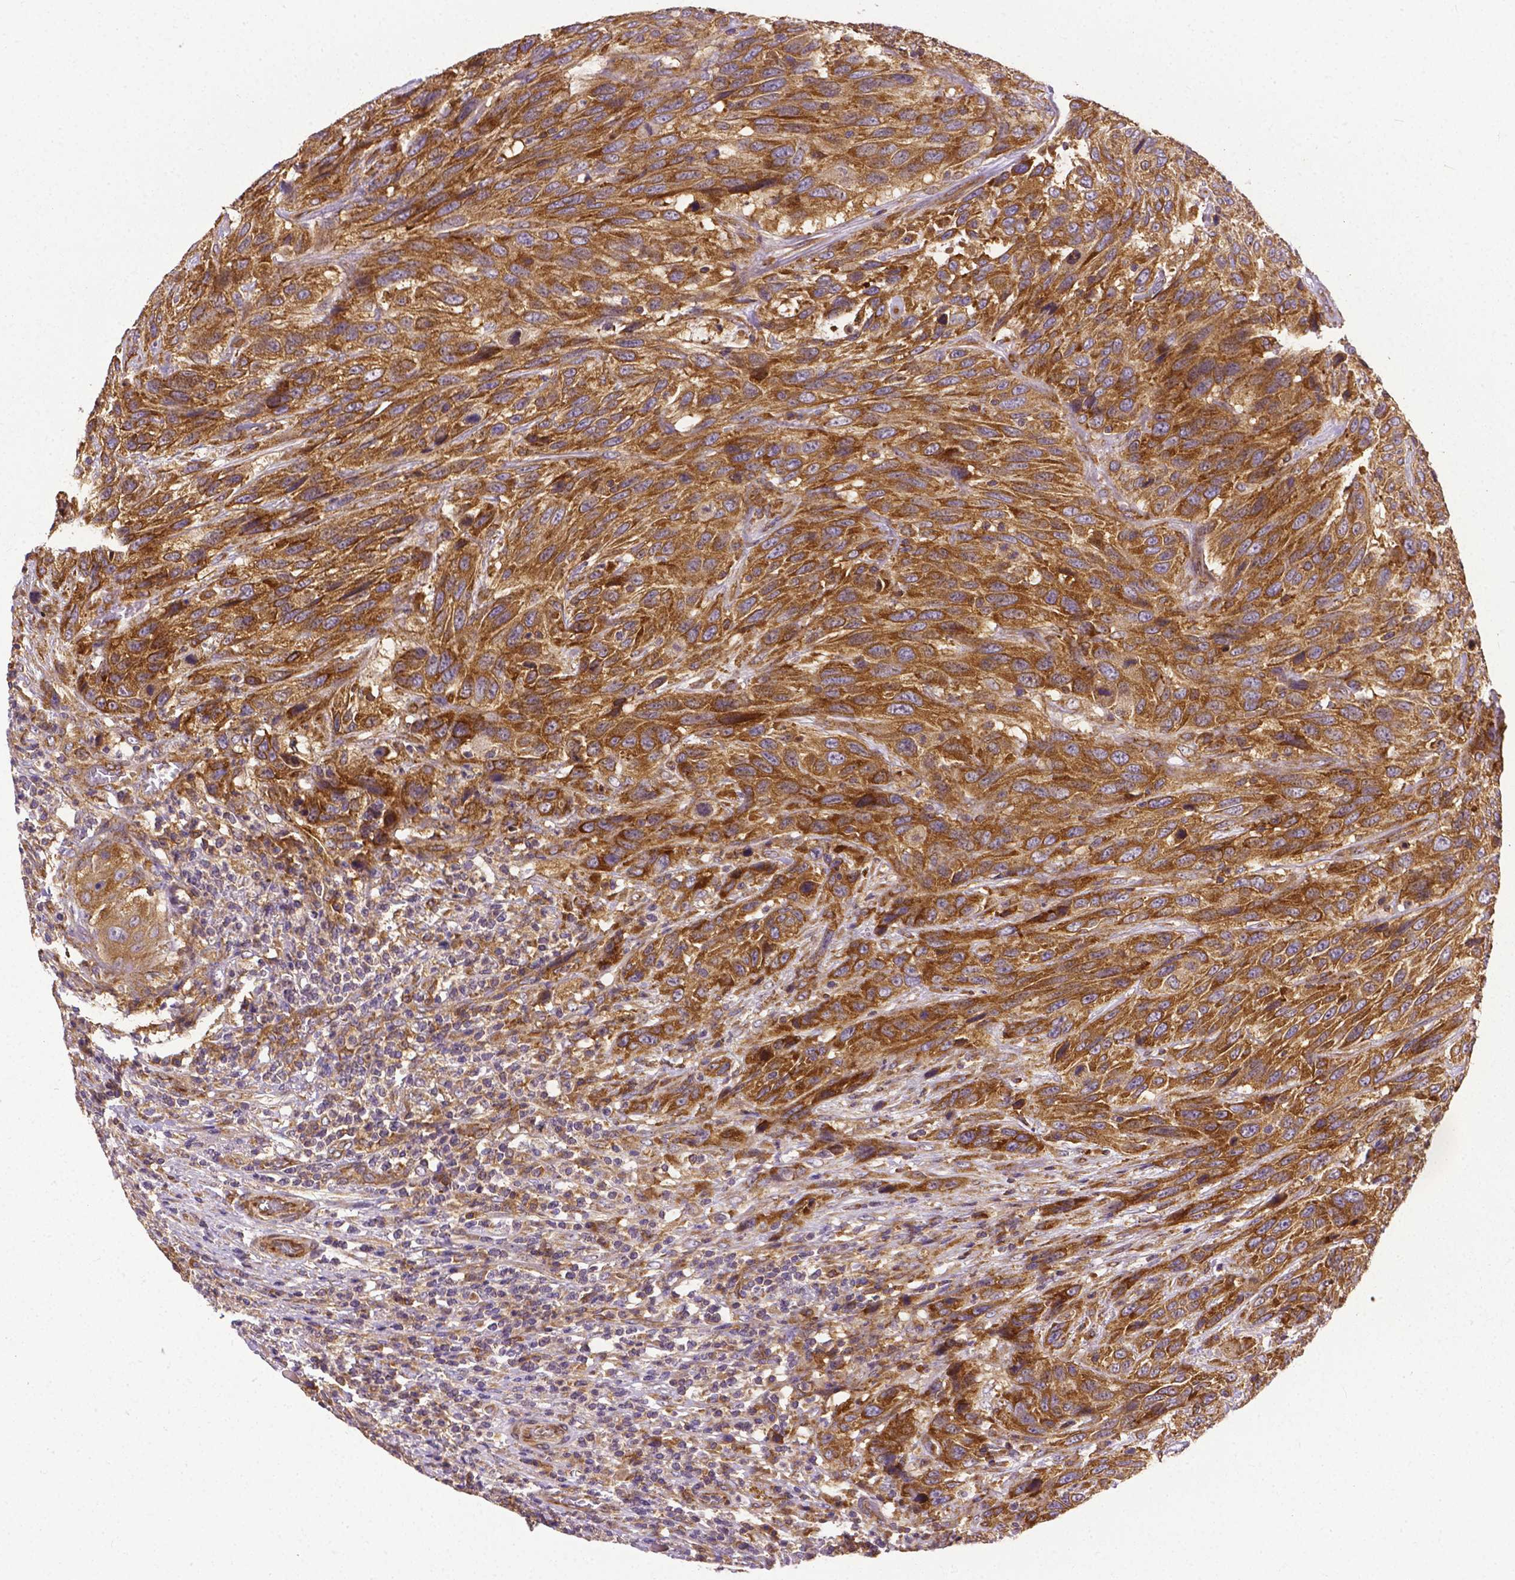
{"staining": {"intensity": "strong", "quantity": ">75%", "location": "cytoplasmic/membranous"}, "tissue": "urothelial cancer", "cell_type": "Tumor cells", "image_type": "cancer", "snomed": [{"axis": "morphology", "description": "Urothelial carcinoma, High grade"}, {"axis": "topography", "description": "Urinary bladder"}], "caption": "An image showing strong cytoplasmic/membranous positivity in about >75% of tumor cells in high-grade urothelial carcinoma, as visualized by brown immunohistochemical staining.", "gene": "DICER1", "patient": {"sex": "female", "age": 70}}